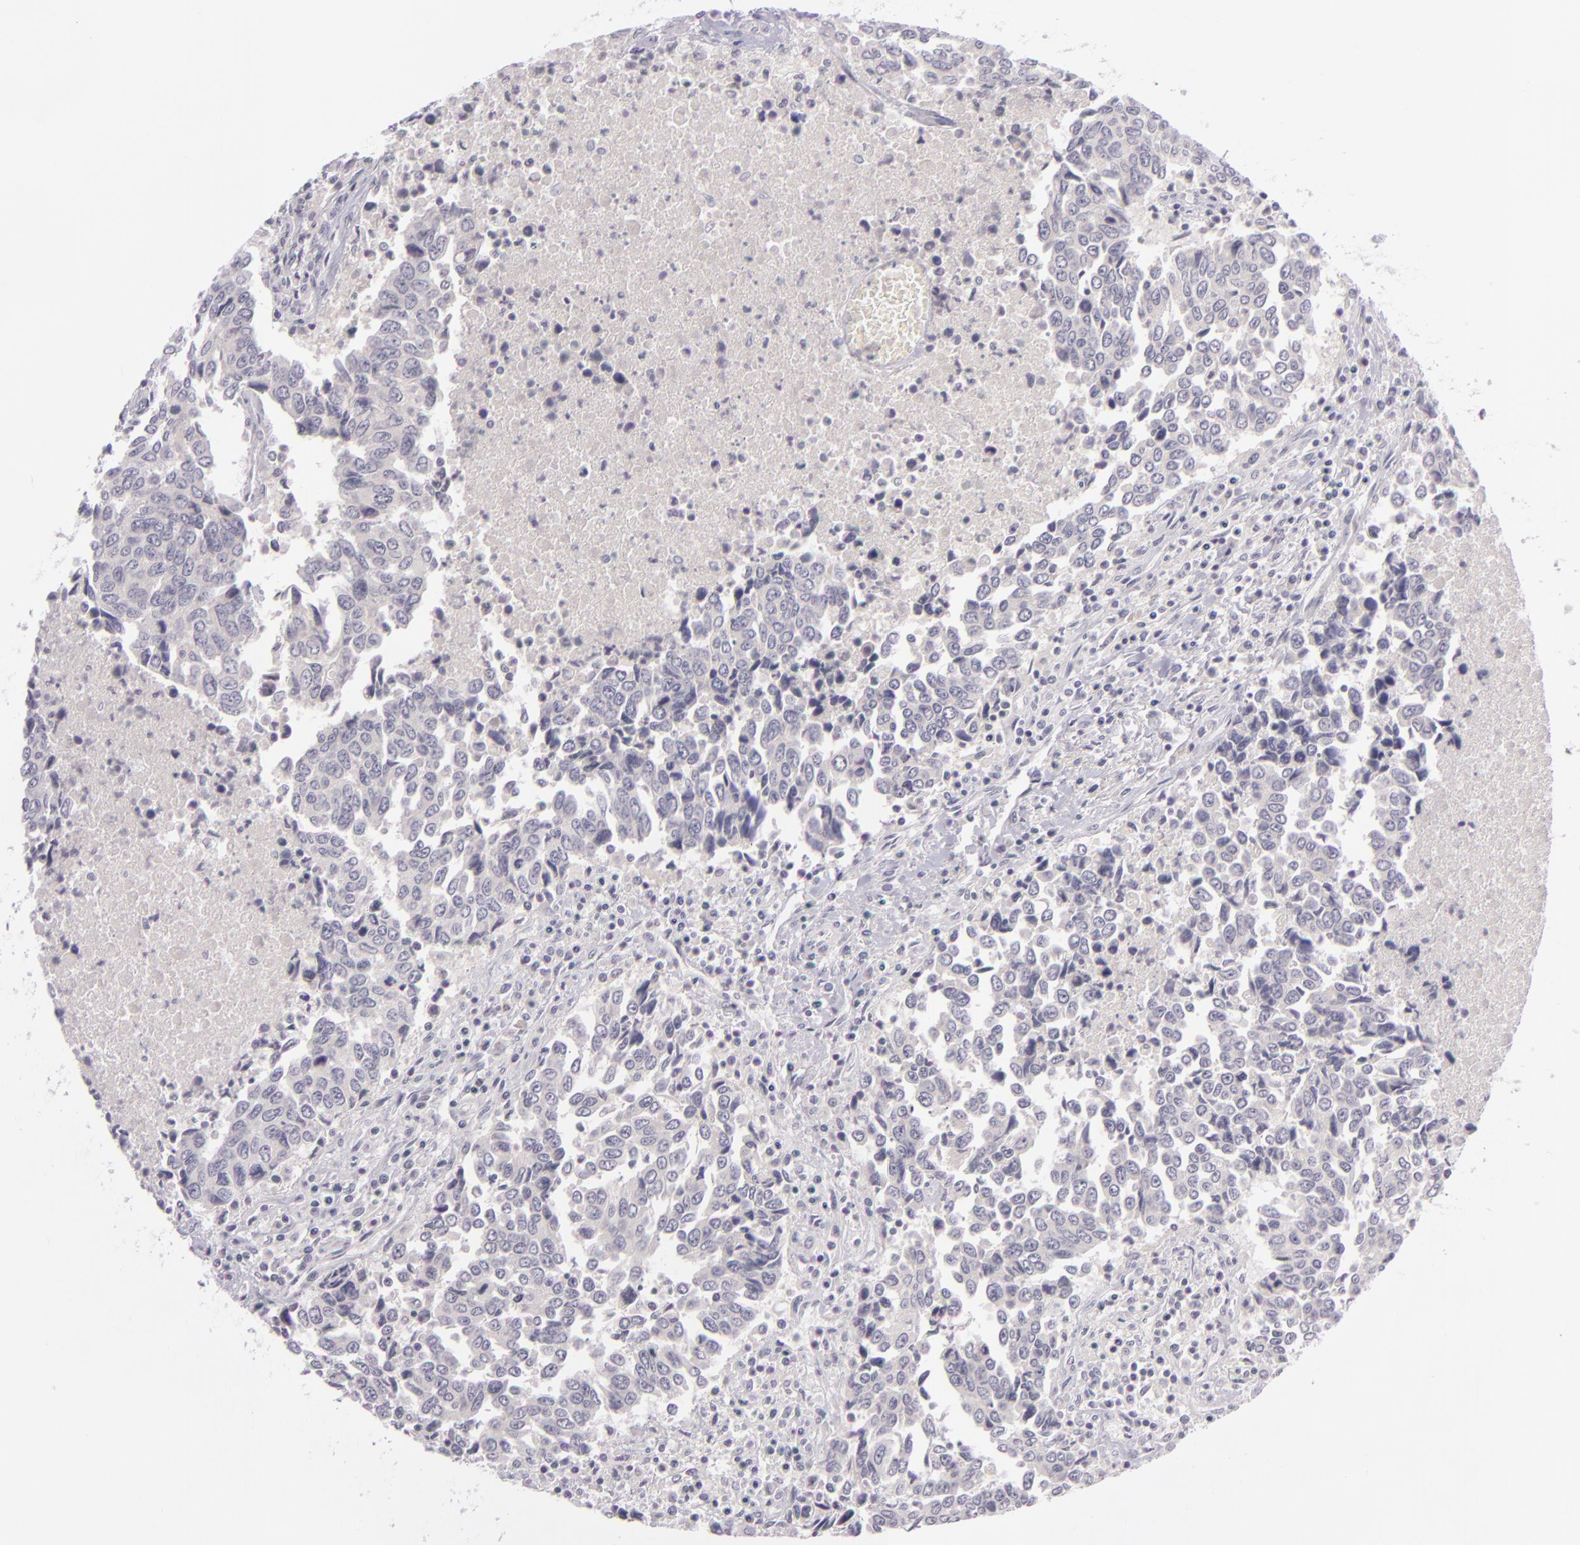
{"staining": {"intensity": "negative", "quantity": "none", "location": "none"}, "tissue": "urothelial cancer", "cell_type": "Tumor cells", "image_type": "cancer", "snomed": [{"axis": "morphology", "description": "Urothelial carcinoma, High grade"}, {"axis": "topography", "description": "Urinary bladder"}], "caption": "Protein analysis of high-grade urothelial carcinoma demonstrates no significant staining in tumor cells. (Stains: DAB (3,3'-diaminobenzidine) IHC with hematoxylin counter stain, Microscopy: brightfield microscopy at high magnification).", "gene": "DAG1", "patient": {"sex": "male", "age": 86}}